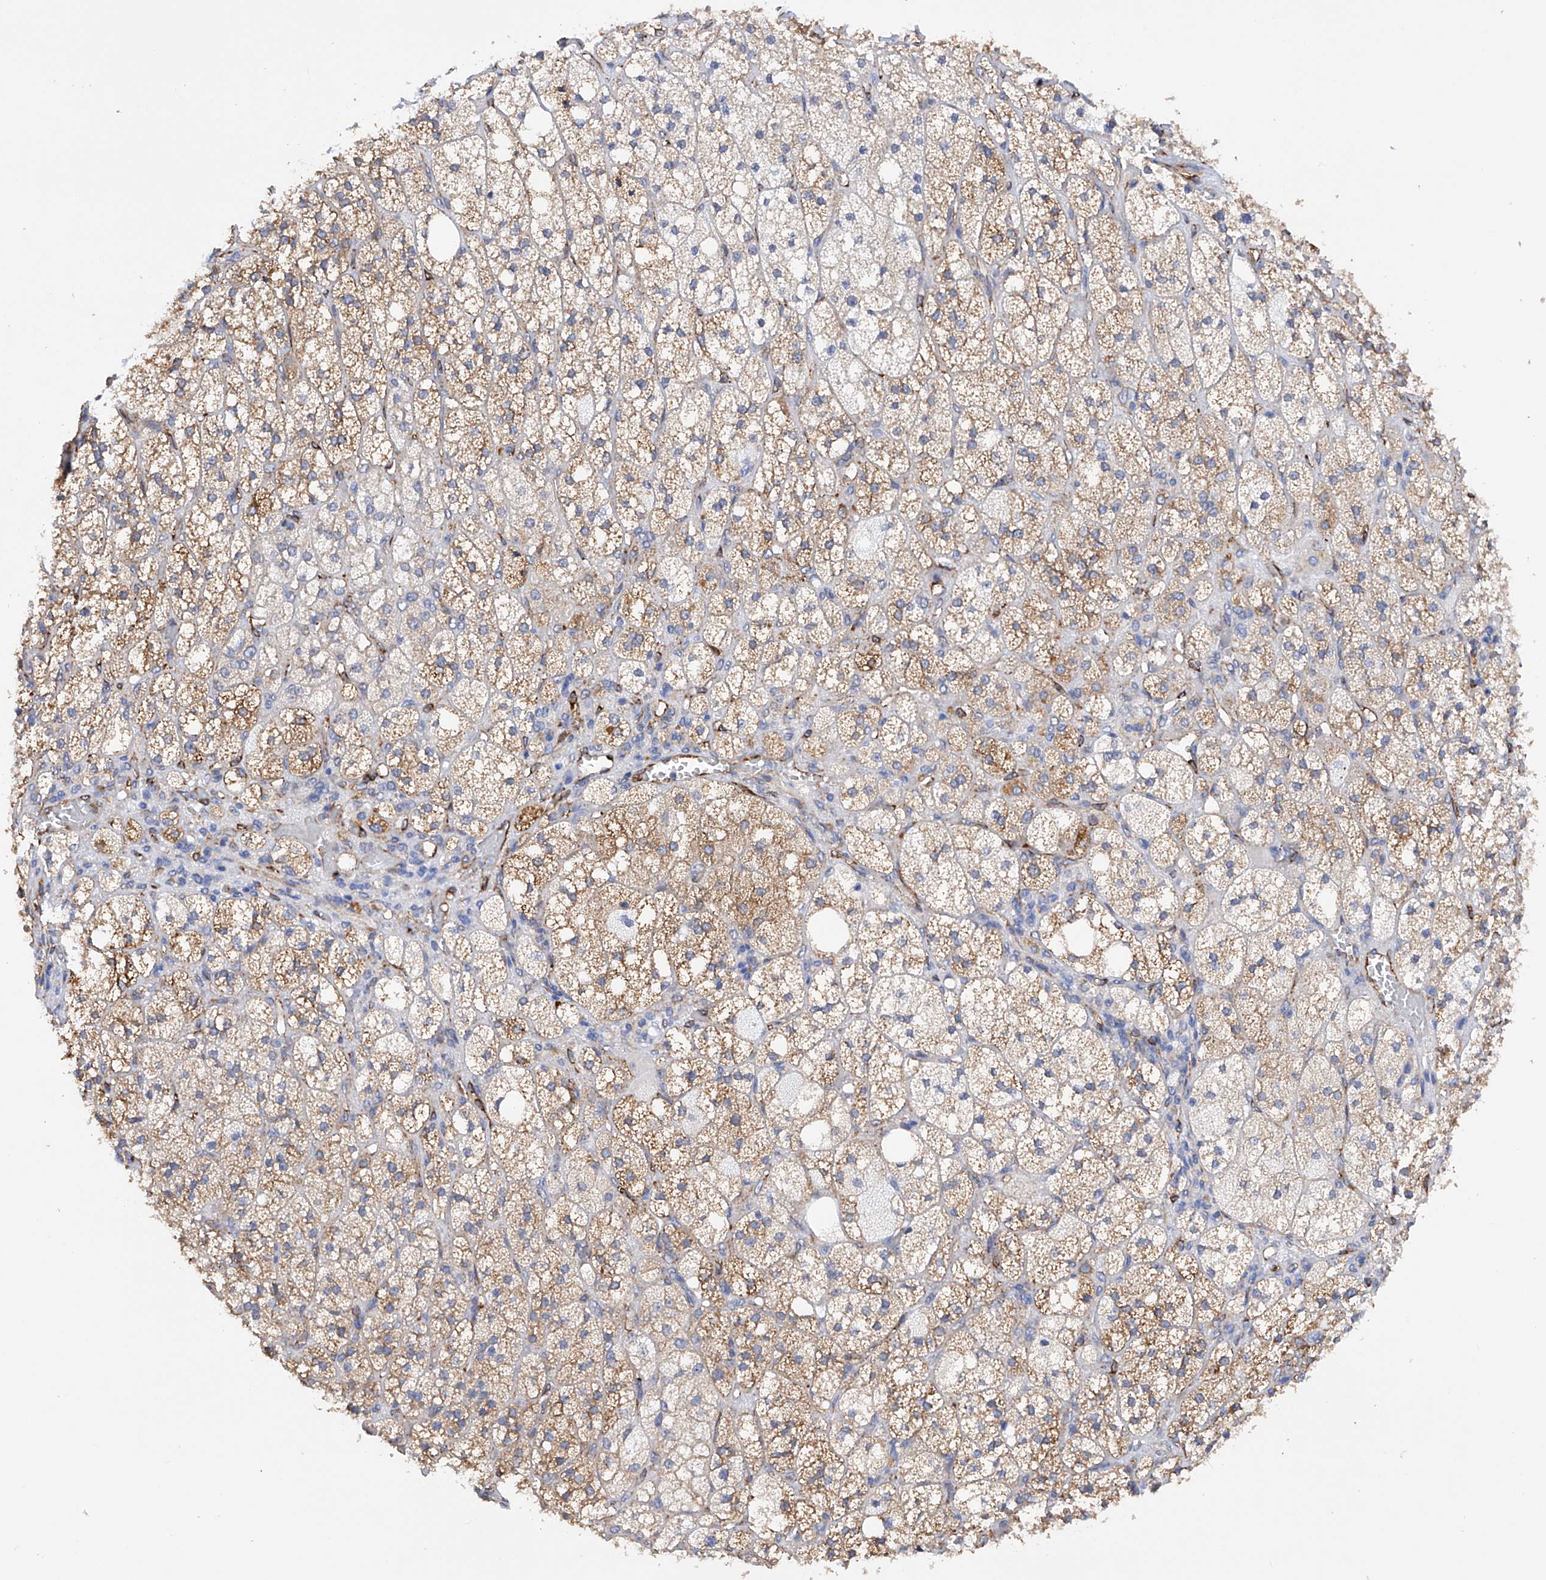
{"staining": {"intensity": "moderate", "quantity": ">75%", "location": "cytoplasmic/membranous"}, "tissue": "adrenal gland", "cell_type": "Glandular cells", "image_type": "normal", "snomed": [{"axis": "morphology", "description": "Normal tissue, NOS"}, {"axis": "topography", "description": "Adrenal gland"}], "caption": "An immunohistochemistry (IHC) histopathology image of normal tissue is shown. Protein staining in brown labels moderate cytoplasmic/membranous positivity in adrenal gland within glandular cells. (IHC, brightfield microscopy, high magnification).", "gene": "PDIA5", "patient": {"sex": "male", "age": 61}}